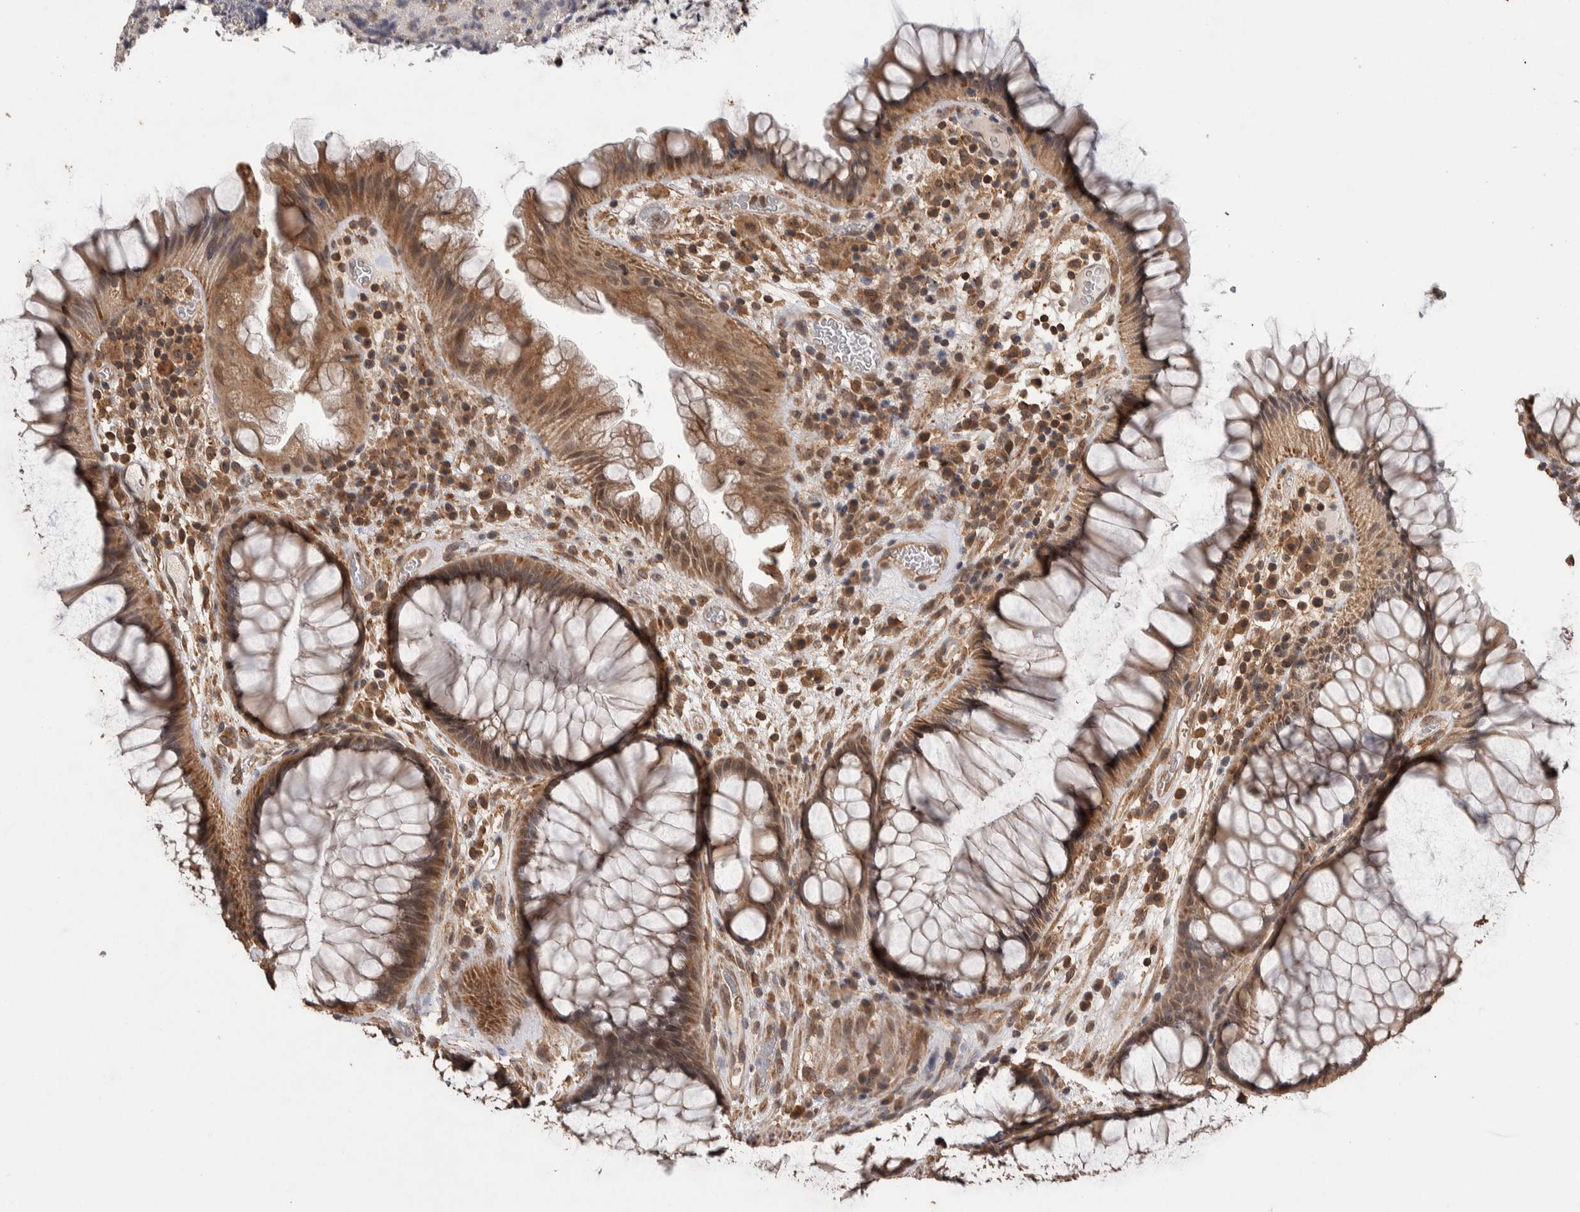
{"staining": {"intensity": "moderate", "quantity": ">75%", "location": "cytoplasmic/membranous"}, "tissue": "rectum", "cell_type": "Glandular cells", "image_type": "normal", "snomed": [{"axis": "morphology", "description": "Normal tissue, NOS"}, {"axis": "topography", "description": "Rectum"}], "caption": "Glandular cells show medium levels of moderate cytoplasmic/membranous positivity in approximately >75% of cells in normal rectum. The protein of interest is shown in brown color, while the nuclei are stained blue.", "gene": "DVL2", "patient": {"sex": "male", "age": 51}}